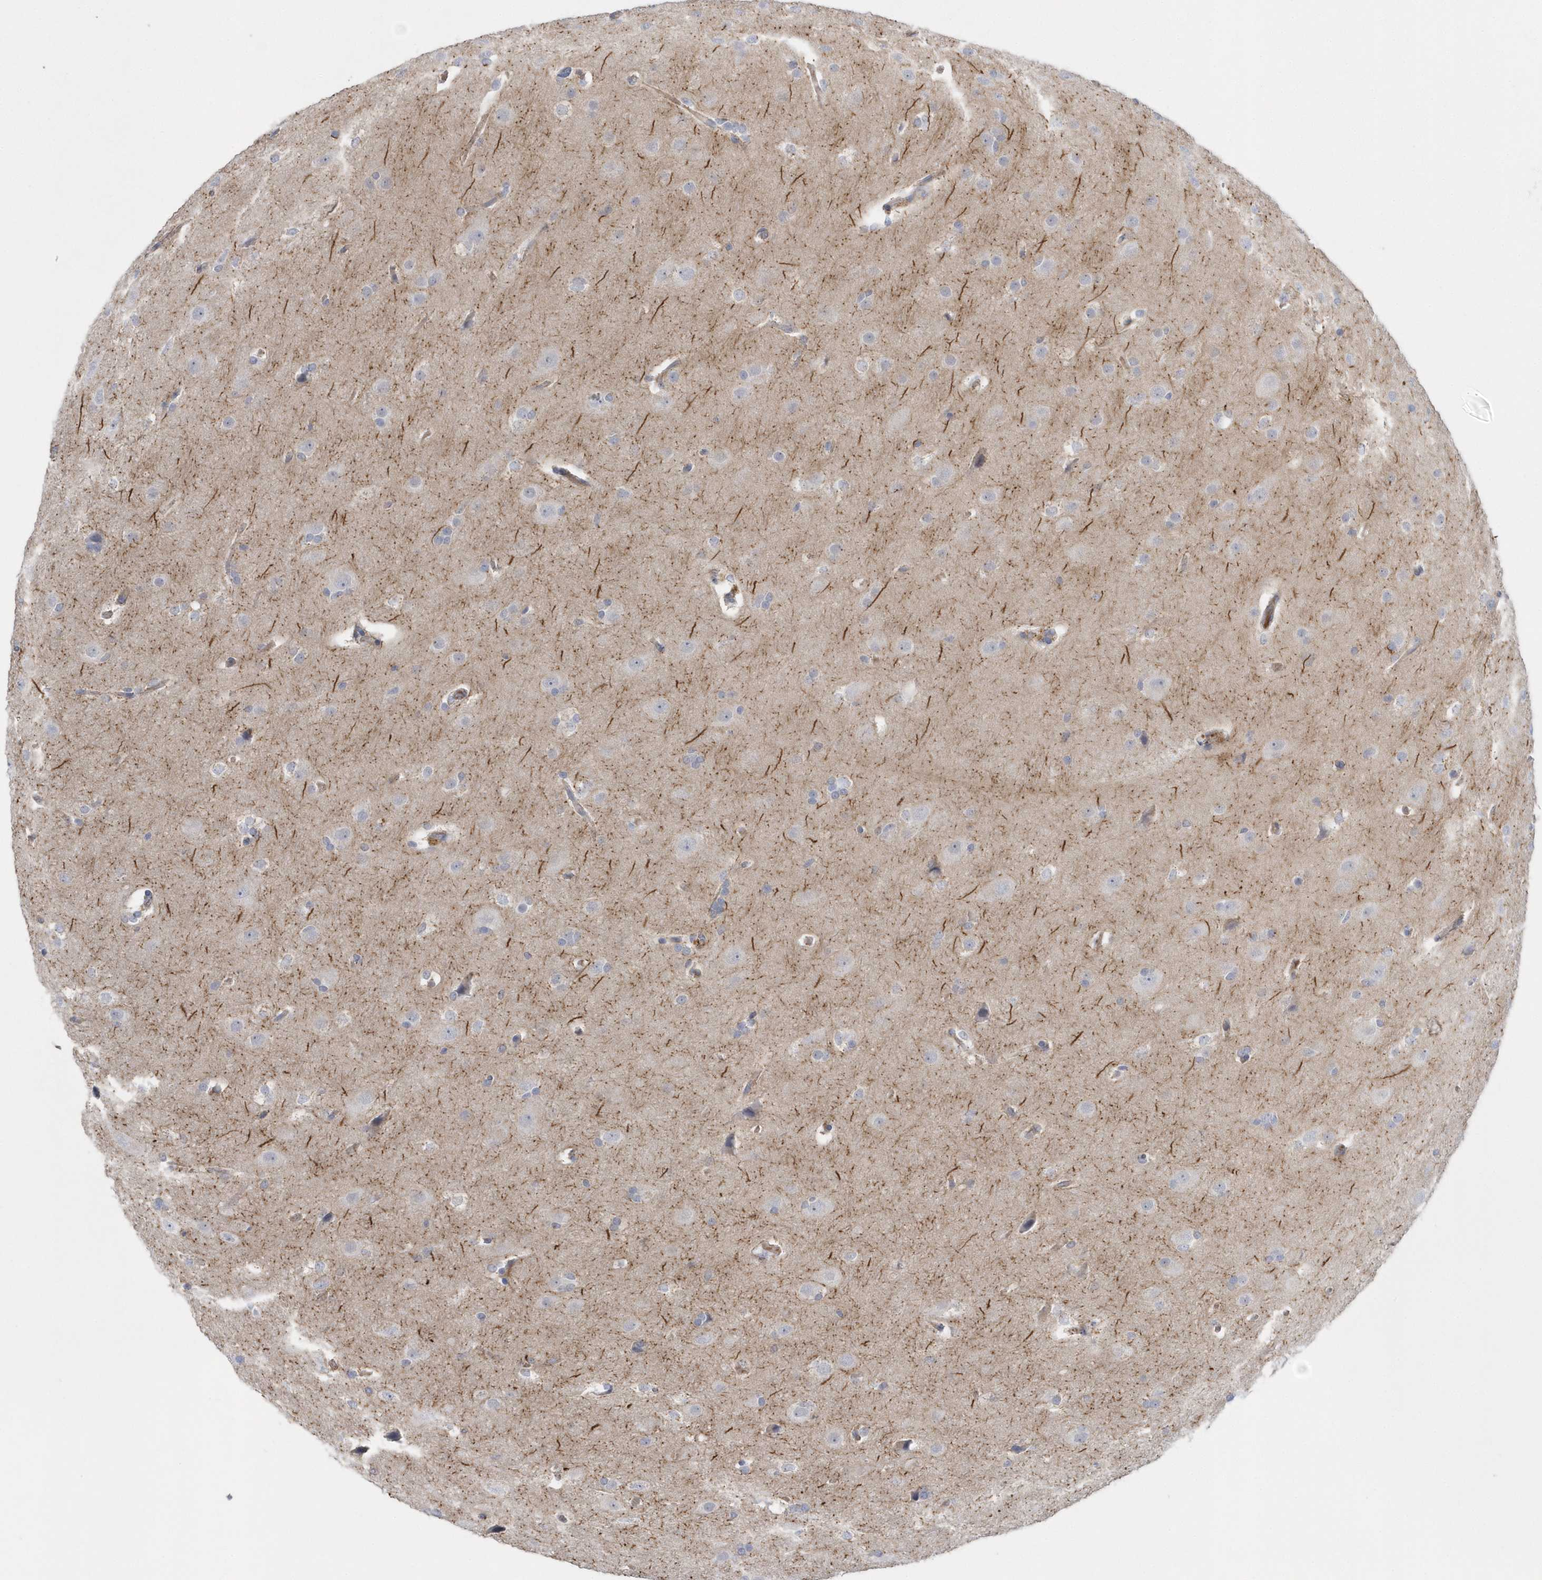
{"staining": {"intensity": "negative", "quantity": "none", "location": "none"}, "tissue": "glioma", "cell_type": "Tumor cells", "image_type": "cancer", "snomed": [{"axis": "morphology", "description": "Glioma, malignant, Low grade"}, {"axis": "topography", "description": "Brain"}], "caption": "Histopathology image shows no protein positivity in tumor cells of glioma tissue. (DAB (3,3'-diaminobenzidine) IHC, high magnification).", "gene": "RAB17", "patient": {"sex": "female", "age": 37}}